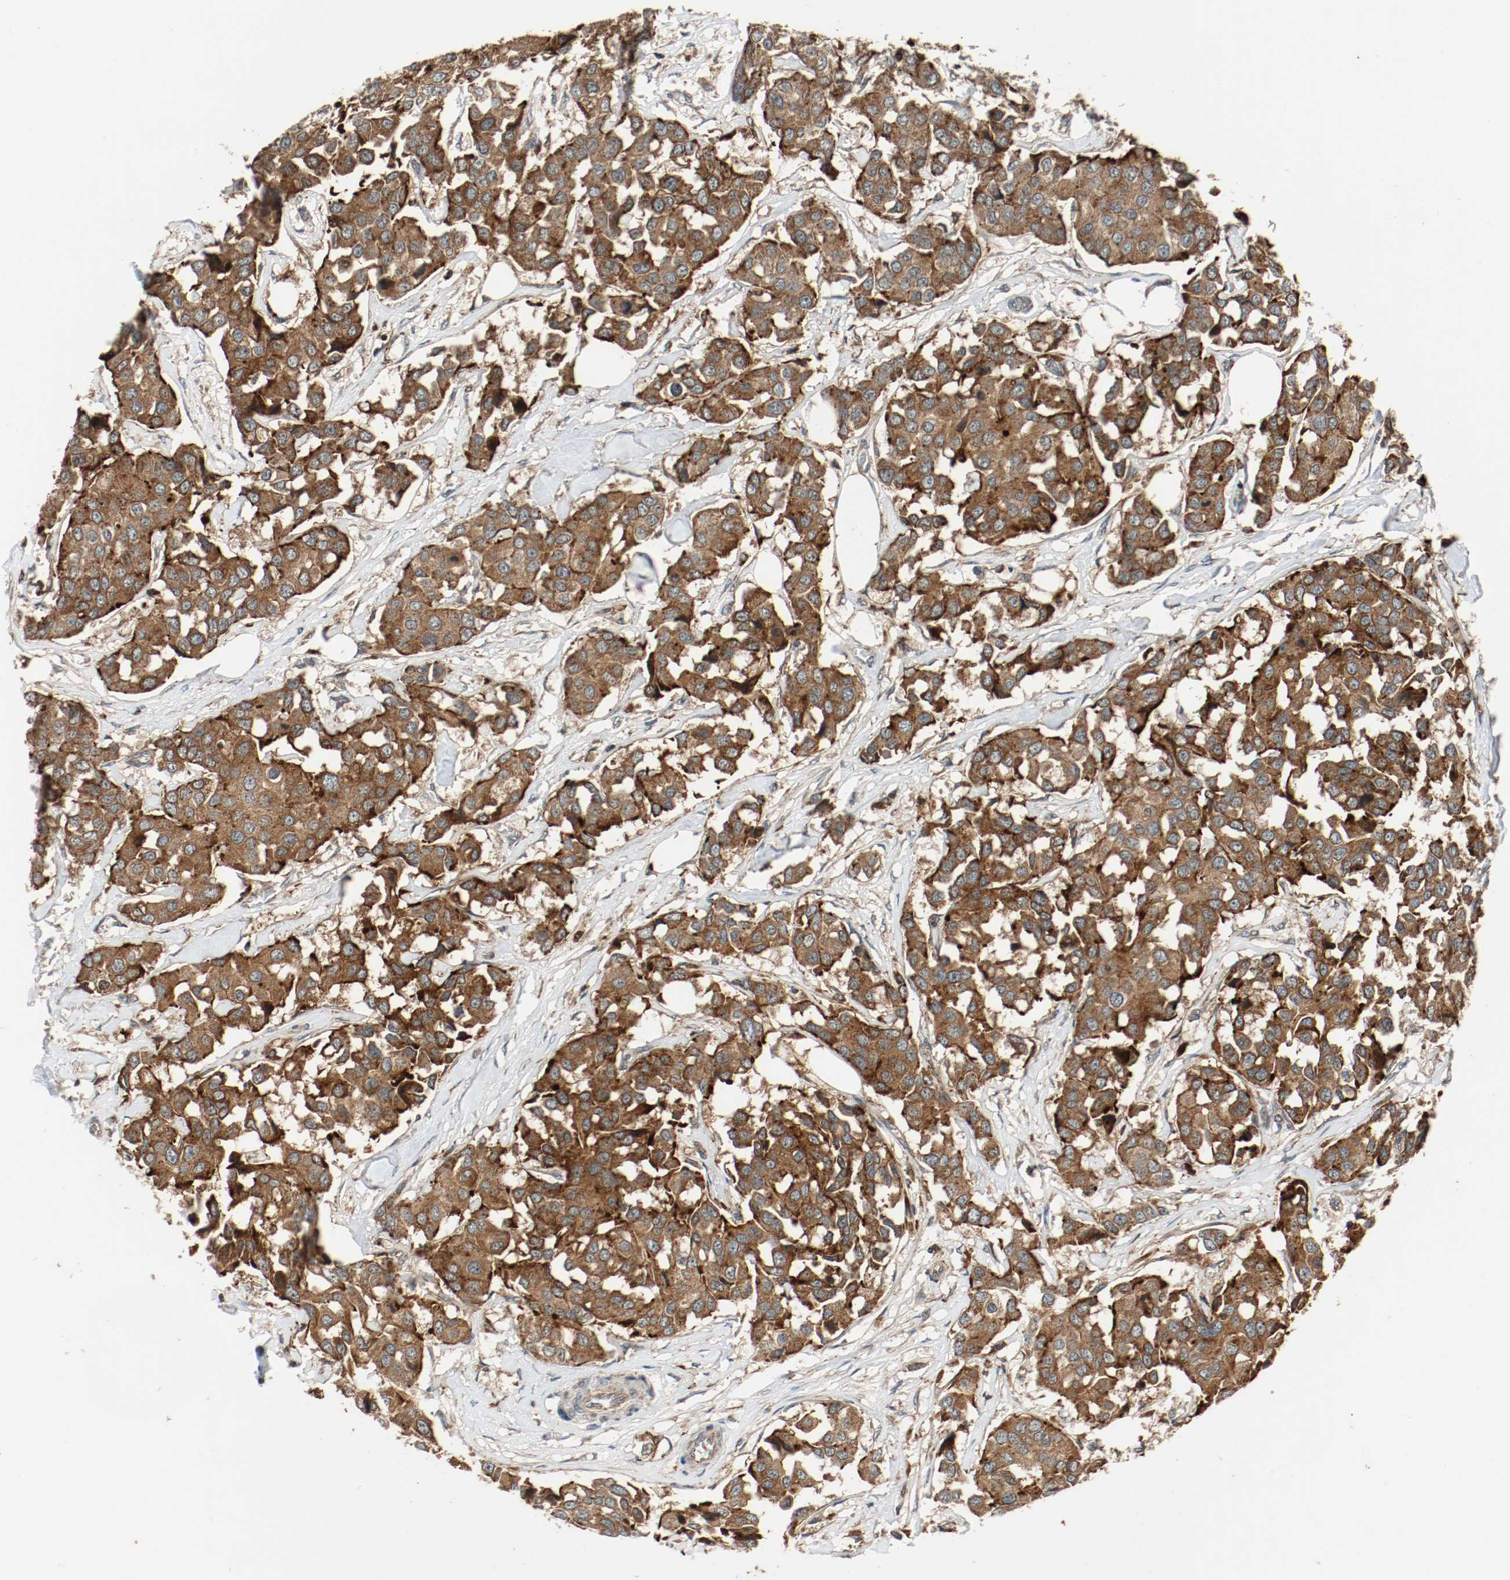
{"staining": {"intensity": "strong", "quantity": ">75%", "location": "cytoplasmic/membranous"}, "tissue": "breast cancer", "cell_type": "Tumor cells", "image_type": "cancer", "snomed": [{"axis": "morphology", "description": "Duct carcinoma"}, {"axis": "topography", "description": "Breast"}], "caption": "Strong cytoplasmic/membranous protein positivity is identified in about >75% of tumor cells in breast cancer. The staining was performed using DAB to visualize the protein expression in brown, while the nuclei were stained in blue with hematoxylin (Magnification: 20x).", "gene": "LAMP2", "patient": {"sex": "female", "age": 80}}